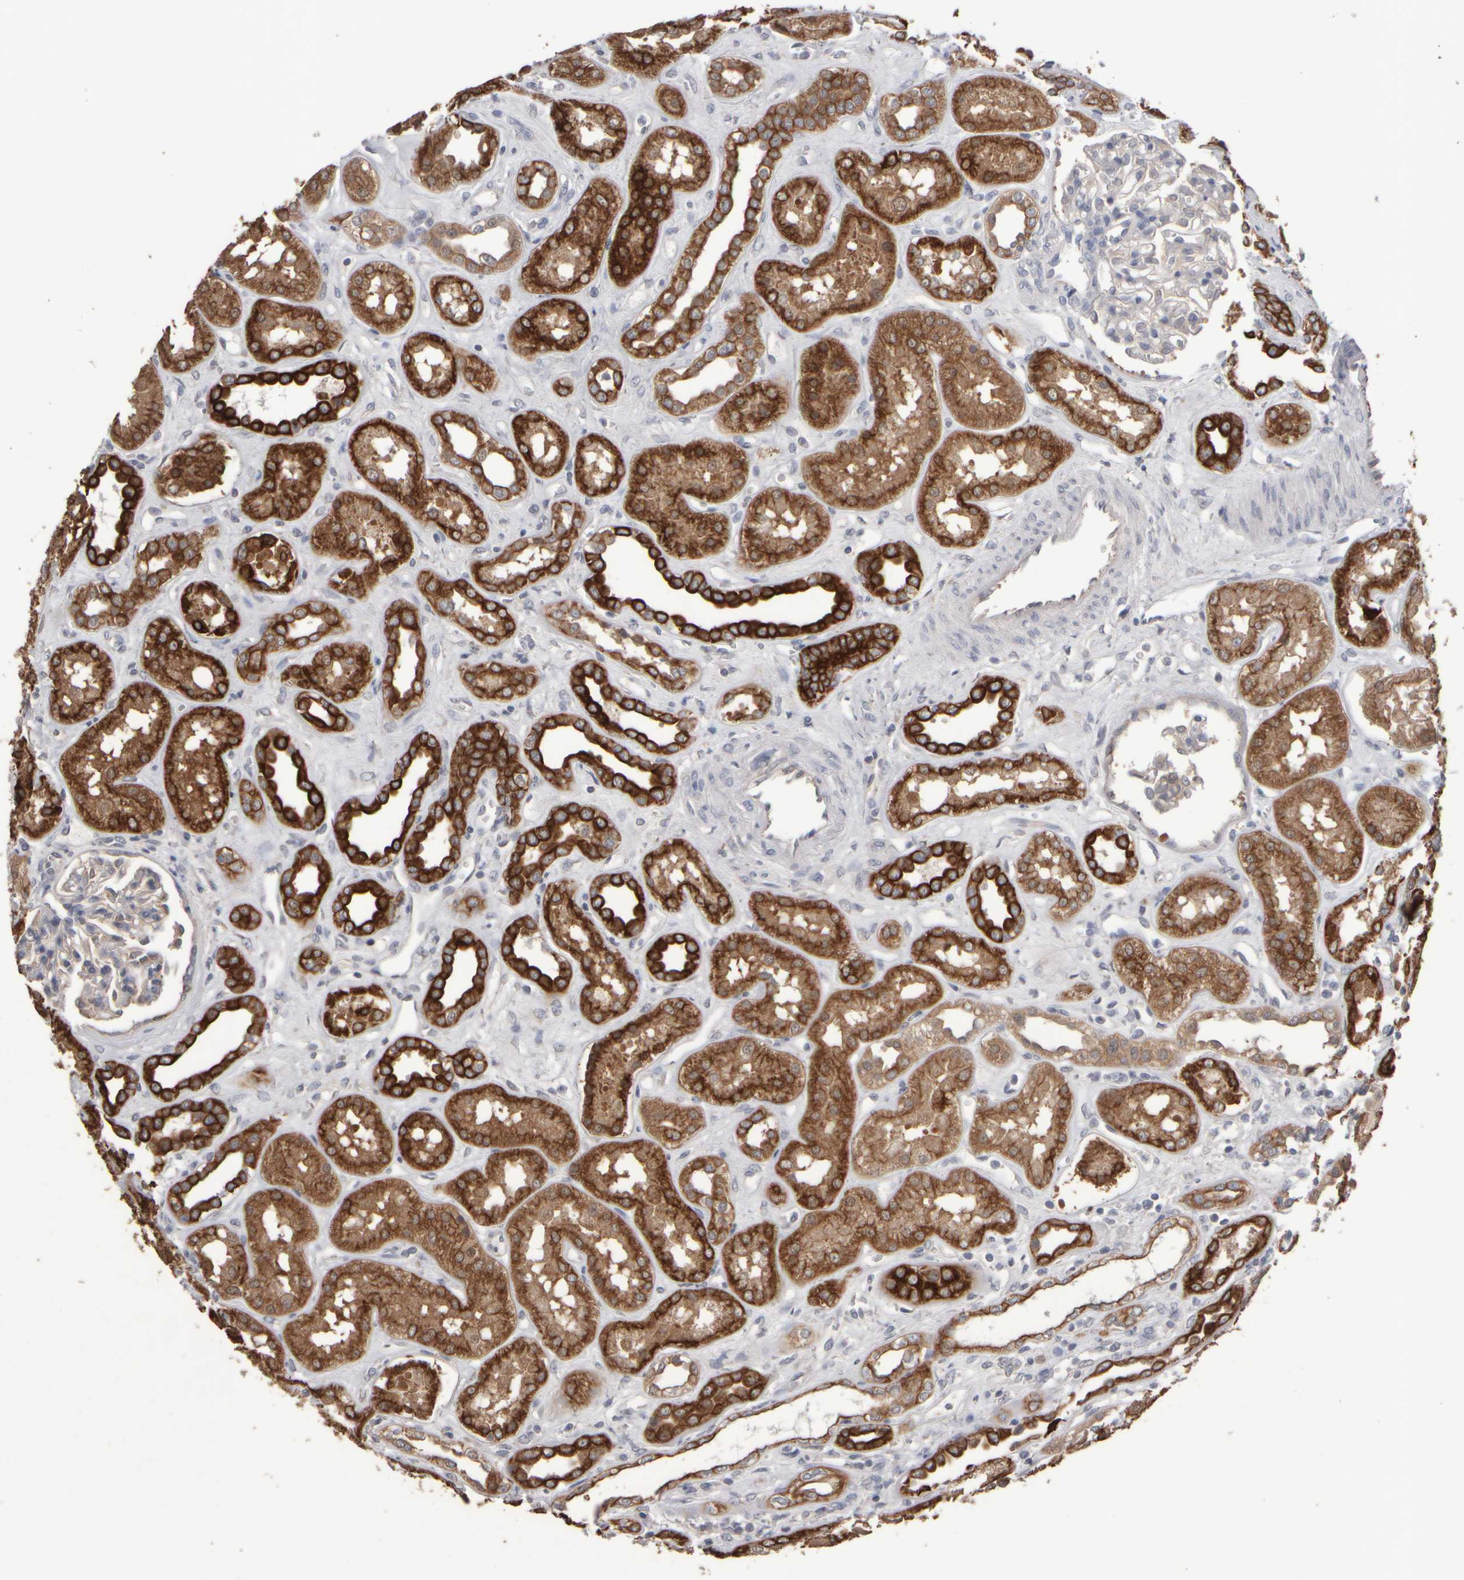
{"staining": {"intensity": "moderate", "quantity": "<25%", "location": "cytoplasmic/membranous"}, "tissue": "kidney", "cell_type": "Cells in glomeruli", "image_type": "normal", "snomed": [{"axis": "morphology", "description": "Normal tissue, NOS"}, {"axis": "topography", "description": "Kidney"}], "caption": "Protein staining by immunohistochemistry (IHC) exhibits moderate cytoplasmic/membranous positivity in about <25% of cells in glomeruli in normal kidney. (DAB = brown stain, brightfield microscopy at high magnification).", "gene": "EPHX2", "patient": {"sex": "male", "age": 59}}